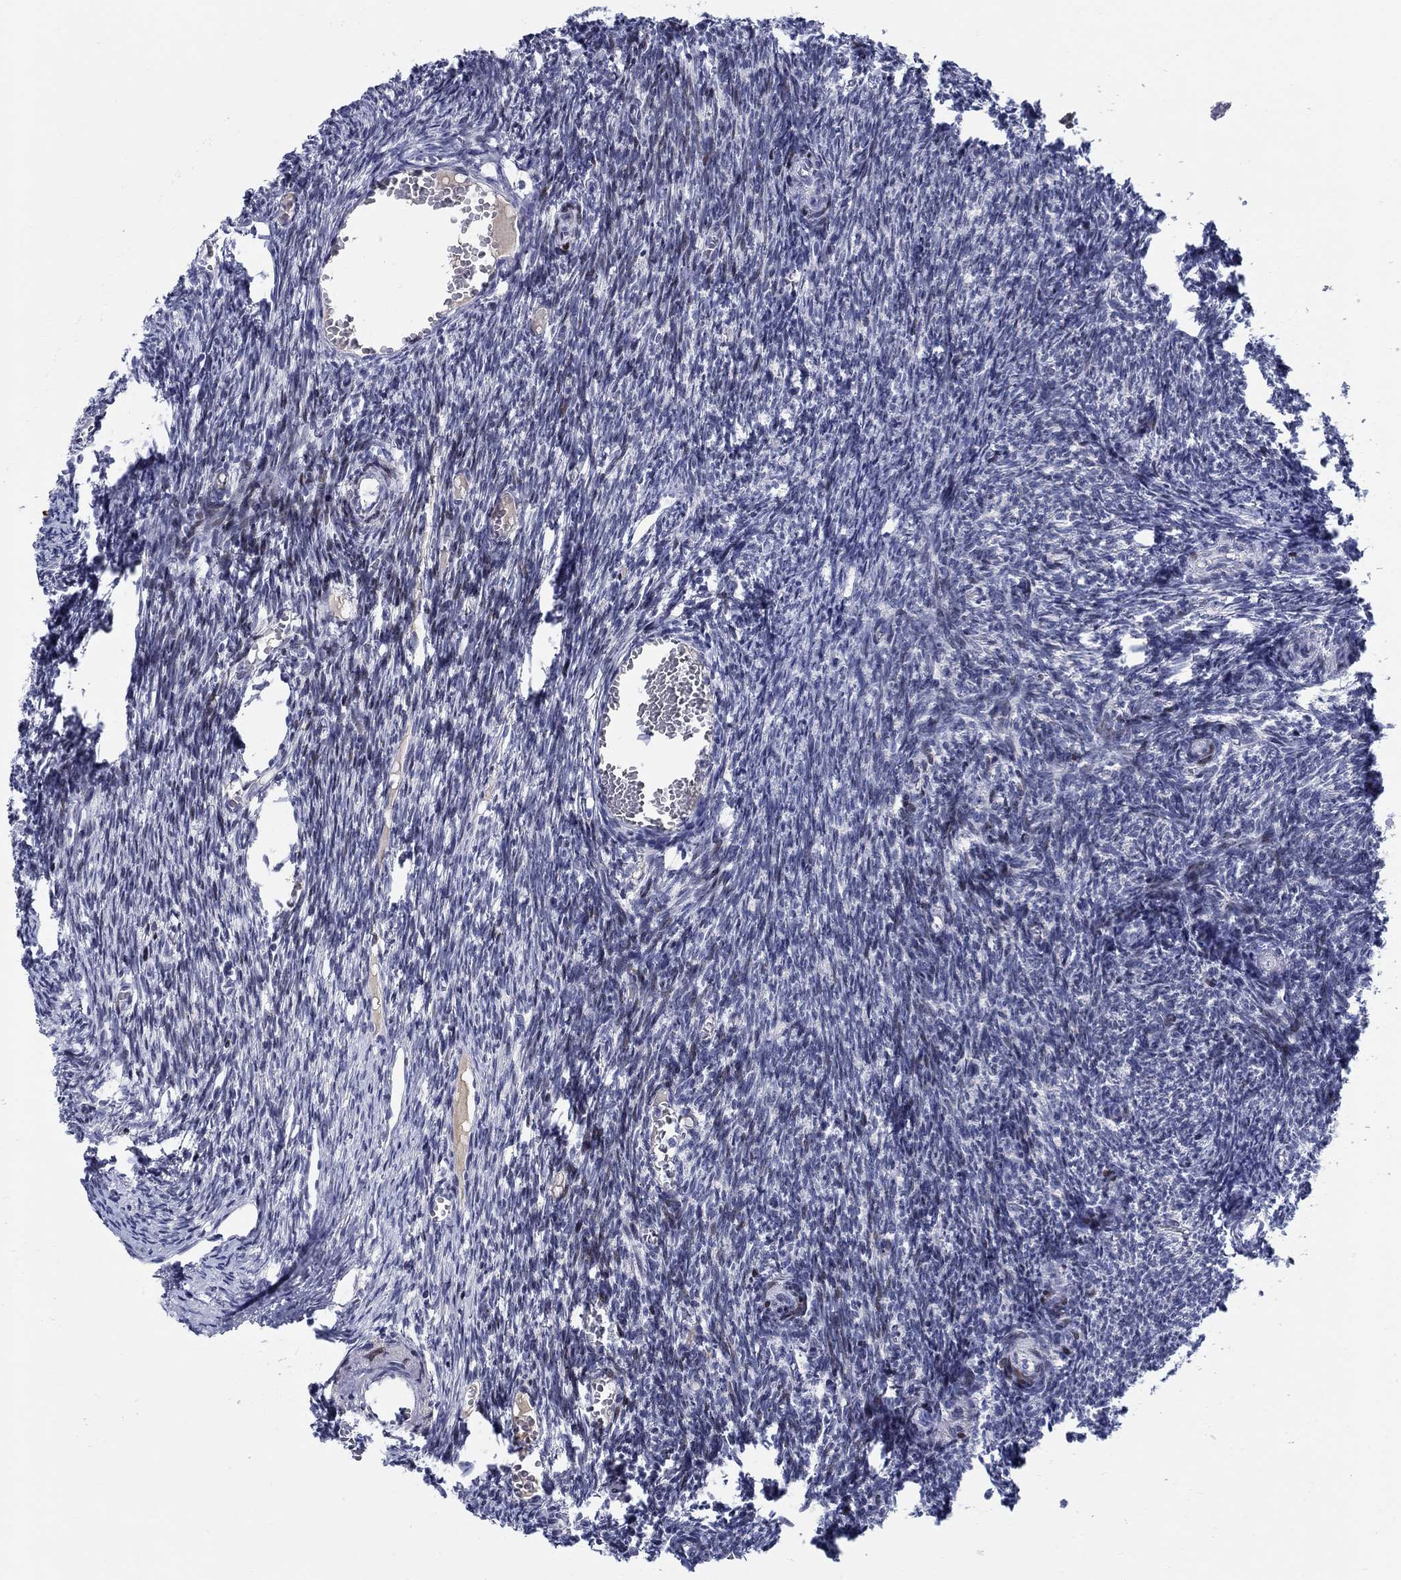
{"staining": {"intensity": "negative", "quantity": "none", "location": "none"}, "tissue": "ovary", "cell_type": "Follicle cells", "image_type": "normal", "snomed": [{"axis": "morphology", "description": "Normal tissue, NOS"}, {"axis": "topography", "description": "Ovary"}], "caption": "Follicle cells are negative for protein expression in benign human ovary.", "gene": "CRYGA", "patient": {"sex": "female", "age": 39}}